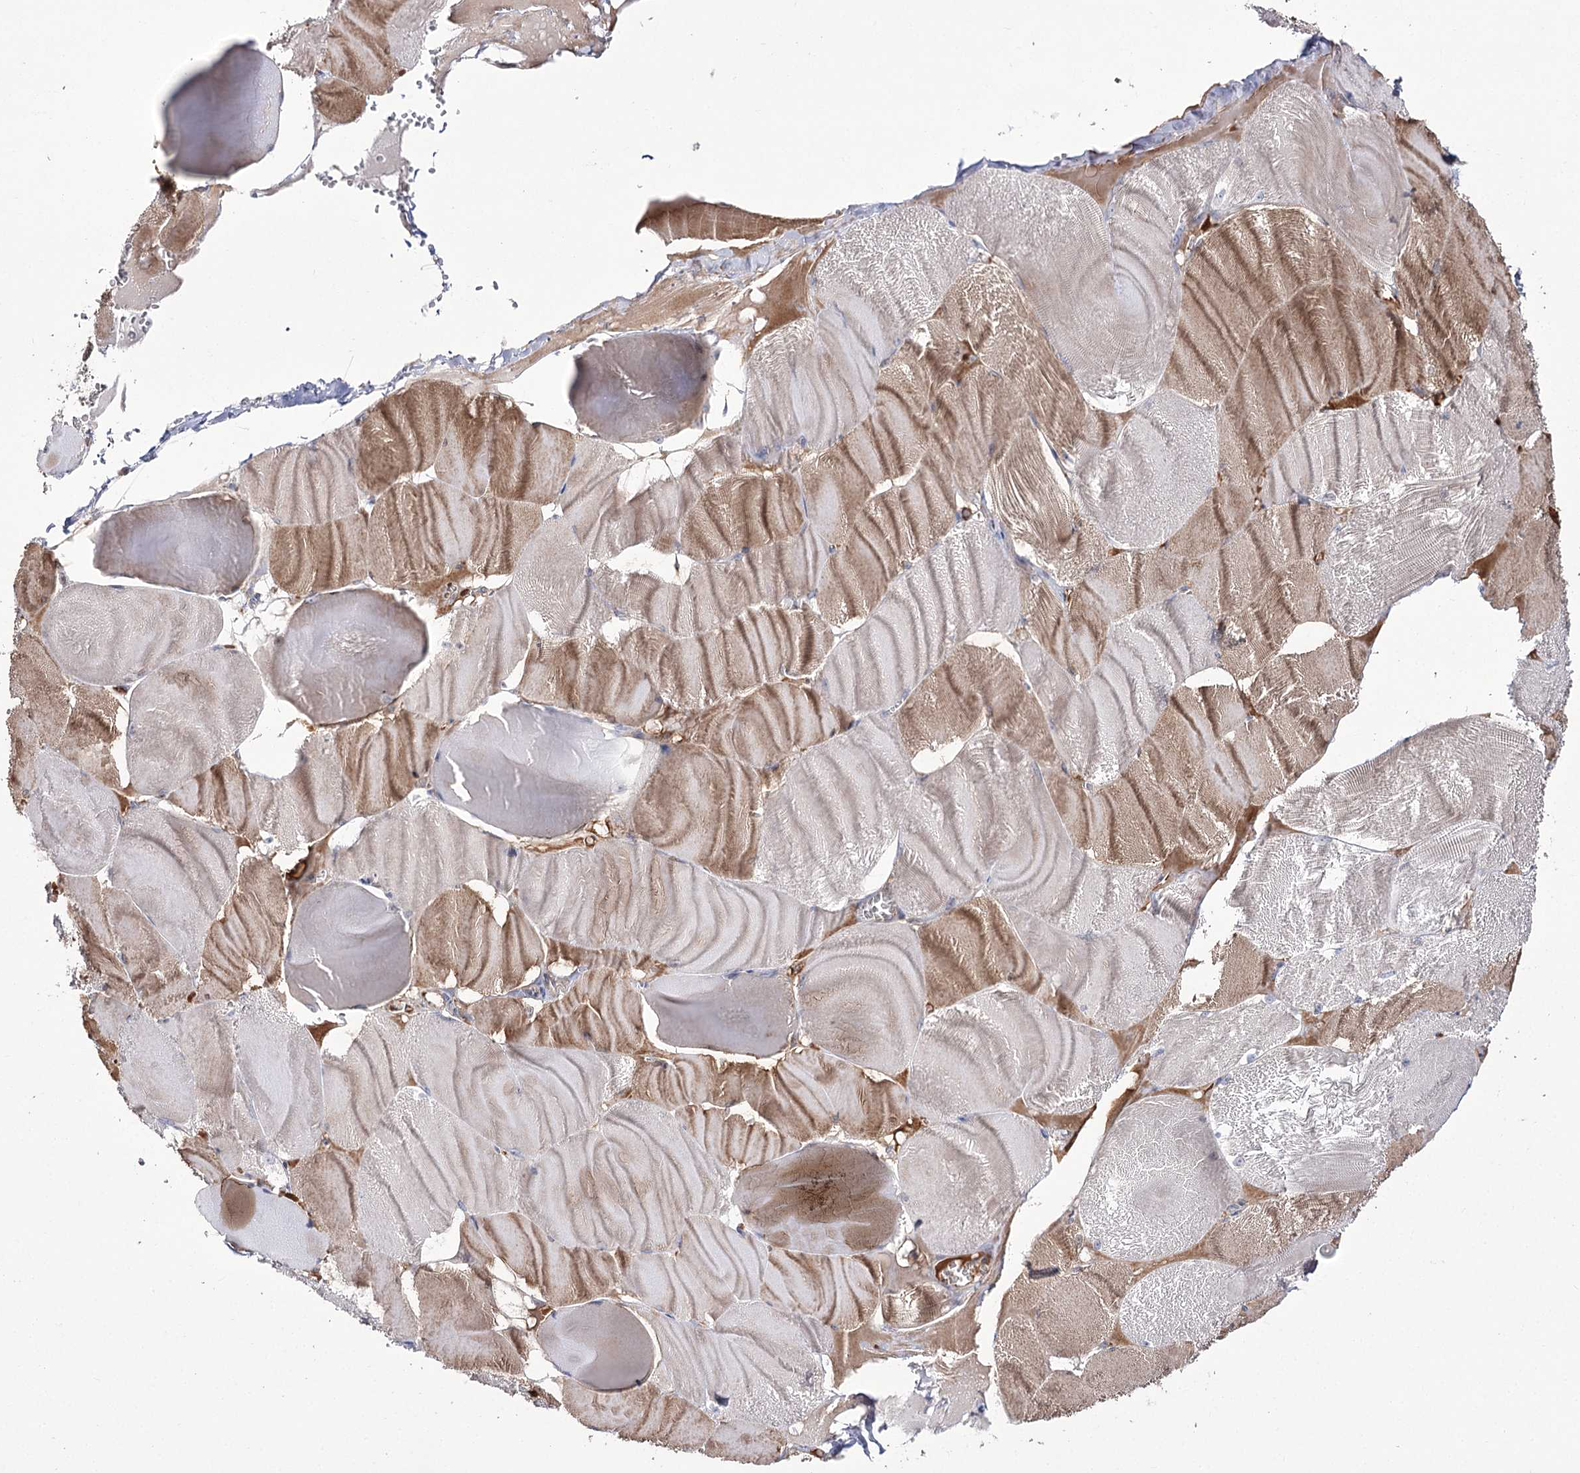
{"staining": {"intensity": "moderate", "quantity": "25%-75%", "location": "cytoplasmic/membranous"}, "tissue": "skeletal muscle", "cell_type": "Myocytes", "image_type": "normal", "snomed": [{"axis": "morphology", "description": "Normal tissue, NOS"}, {"axis": "morphology", "description": "Basal cell carcinoma"}, {"axis": "topography", "description": "Skeletal muscle"}], "caption": "This is a micrograph of immunohistochemistry (IHC) staining of unremarkable skeletal muscle, which shows moderate positivity in the cytoplasmic/membranous of myocytes.", "gene": "NADK2", "patient": {"sex": "female", "age": 64}}